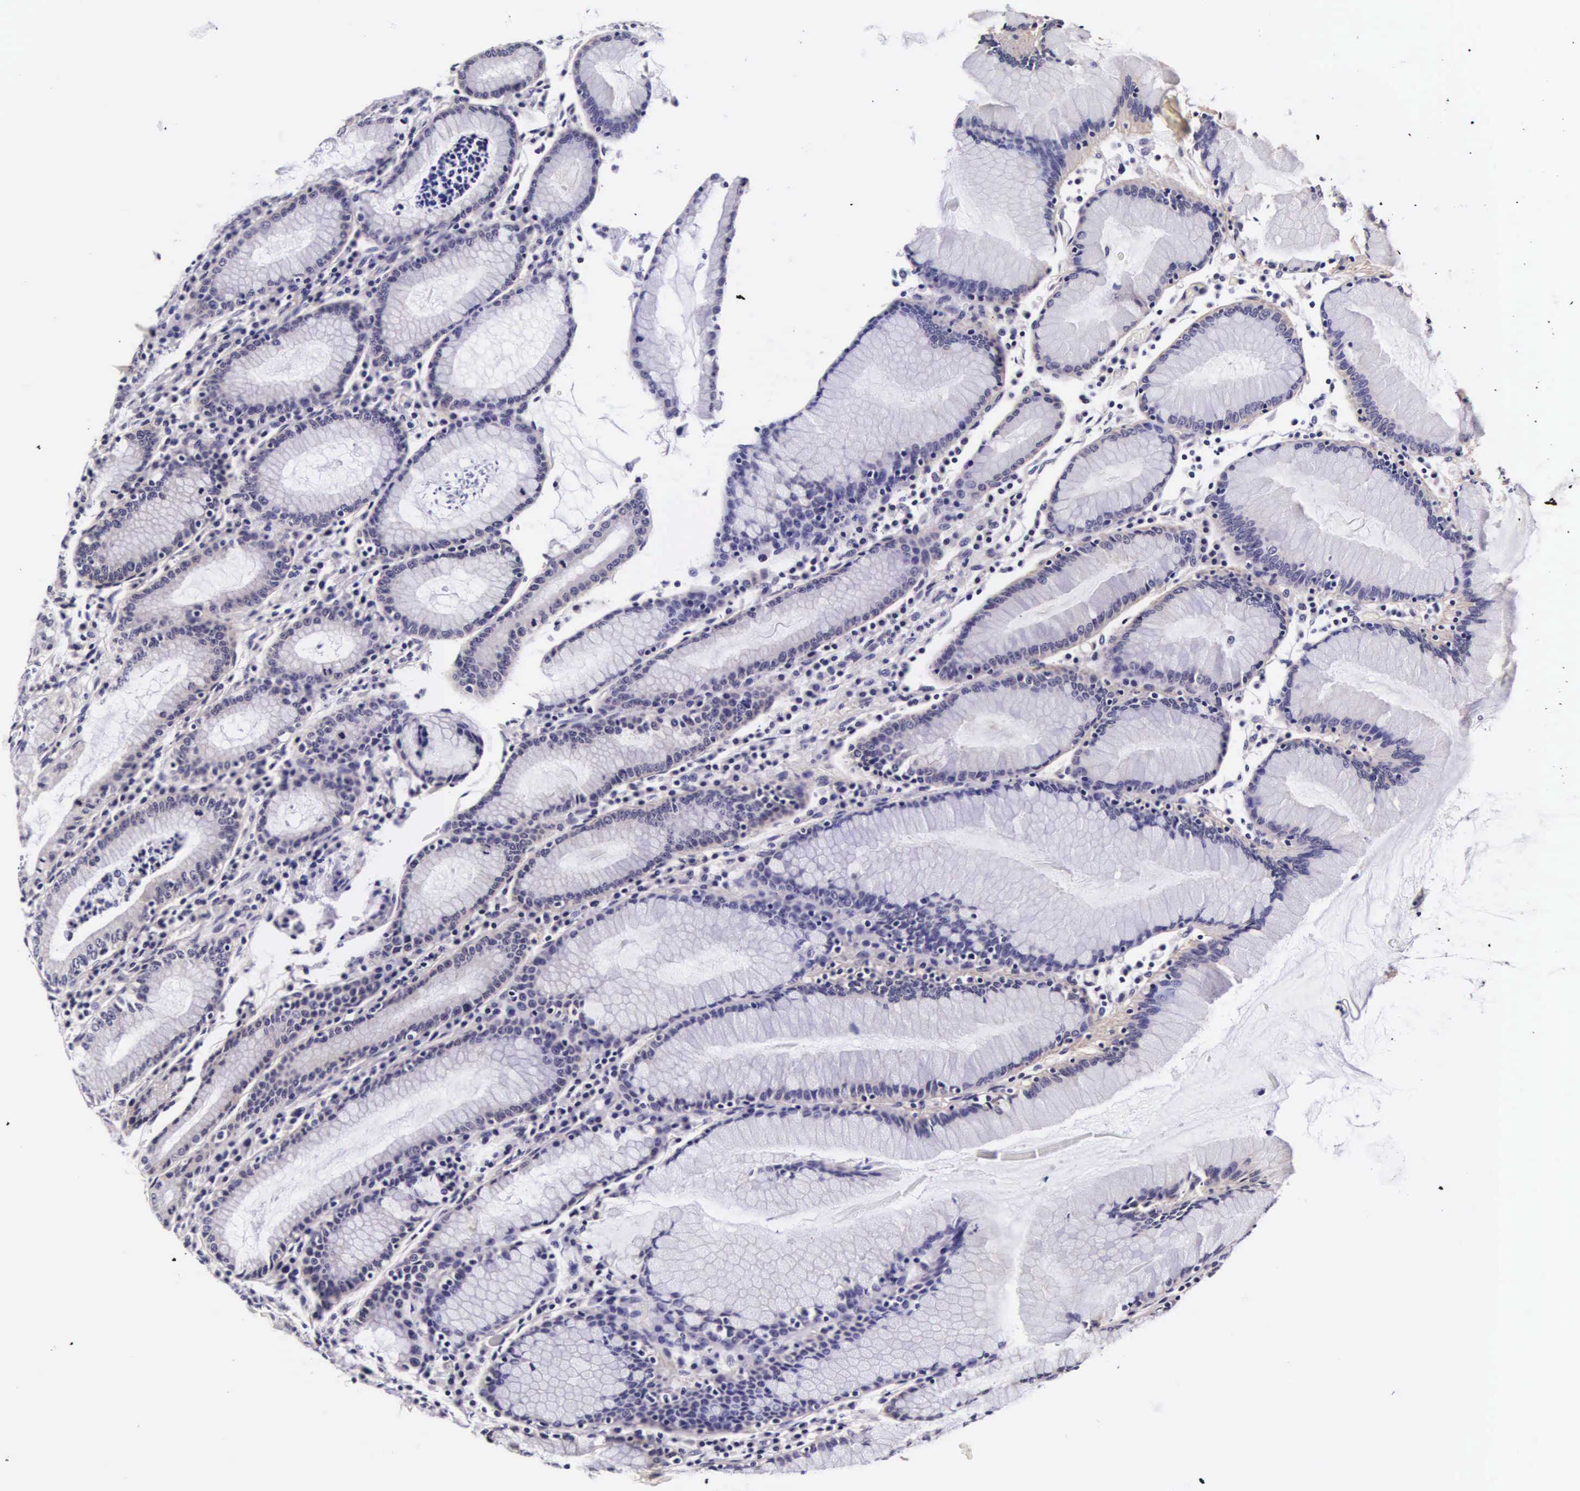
{"staining": {"intensity": "weak", "quantity": "25%-75%", "location": "cytoplasmic/membranous"}, "tissue": "stomach", "cell_type": "Glandular cells", "image_type": "normal", "snomed": [{"axis": "morphology", "description": "Normal tissue, NOS"}, {"axis": "topography", "description": "Stomach, lower"}], "caption": "Immunohistochemistry photomicrograph of unremarkable human stomach stained for a protein (brown), which displays low levels of weak cytoplasmic/membranous positivity in about 25%-75% of glandular cells.", "gene": "PHETA2", "patient": {"sex": "female", "age": 43}}